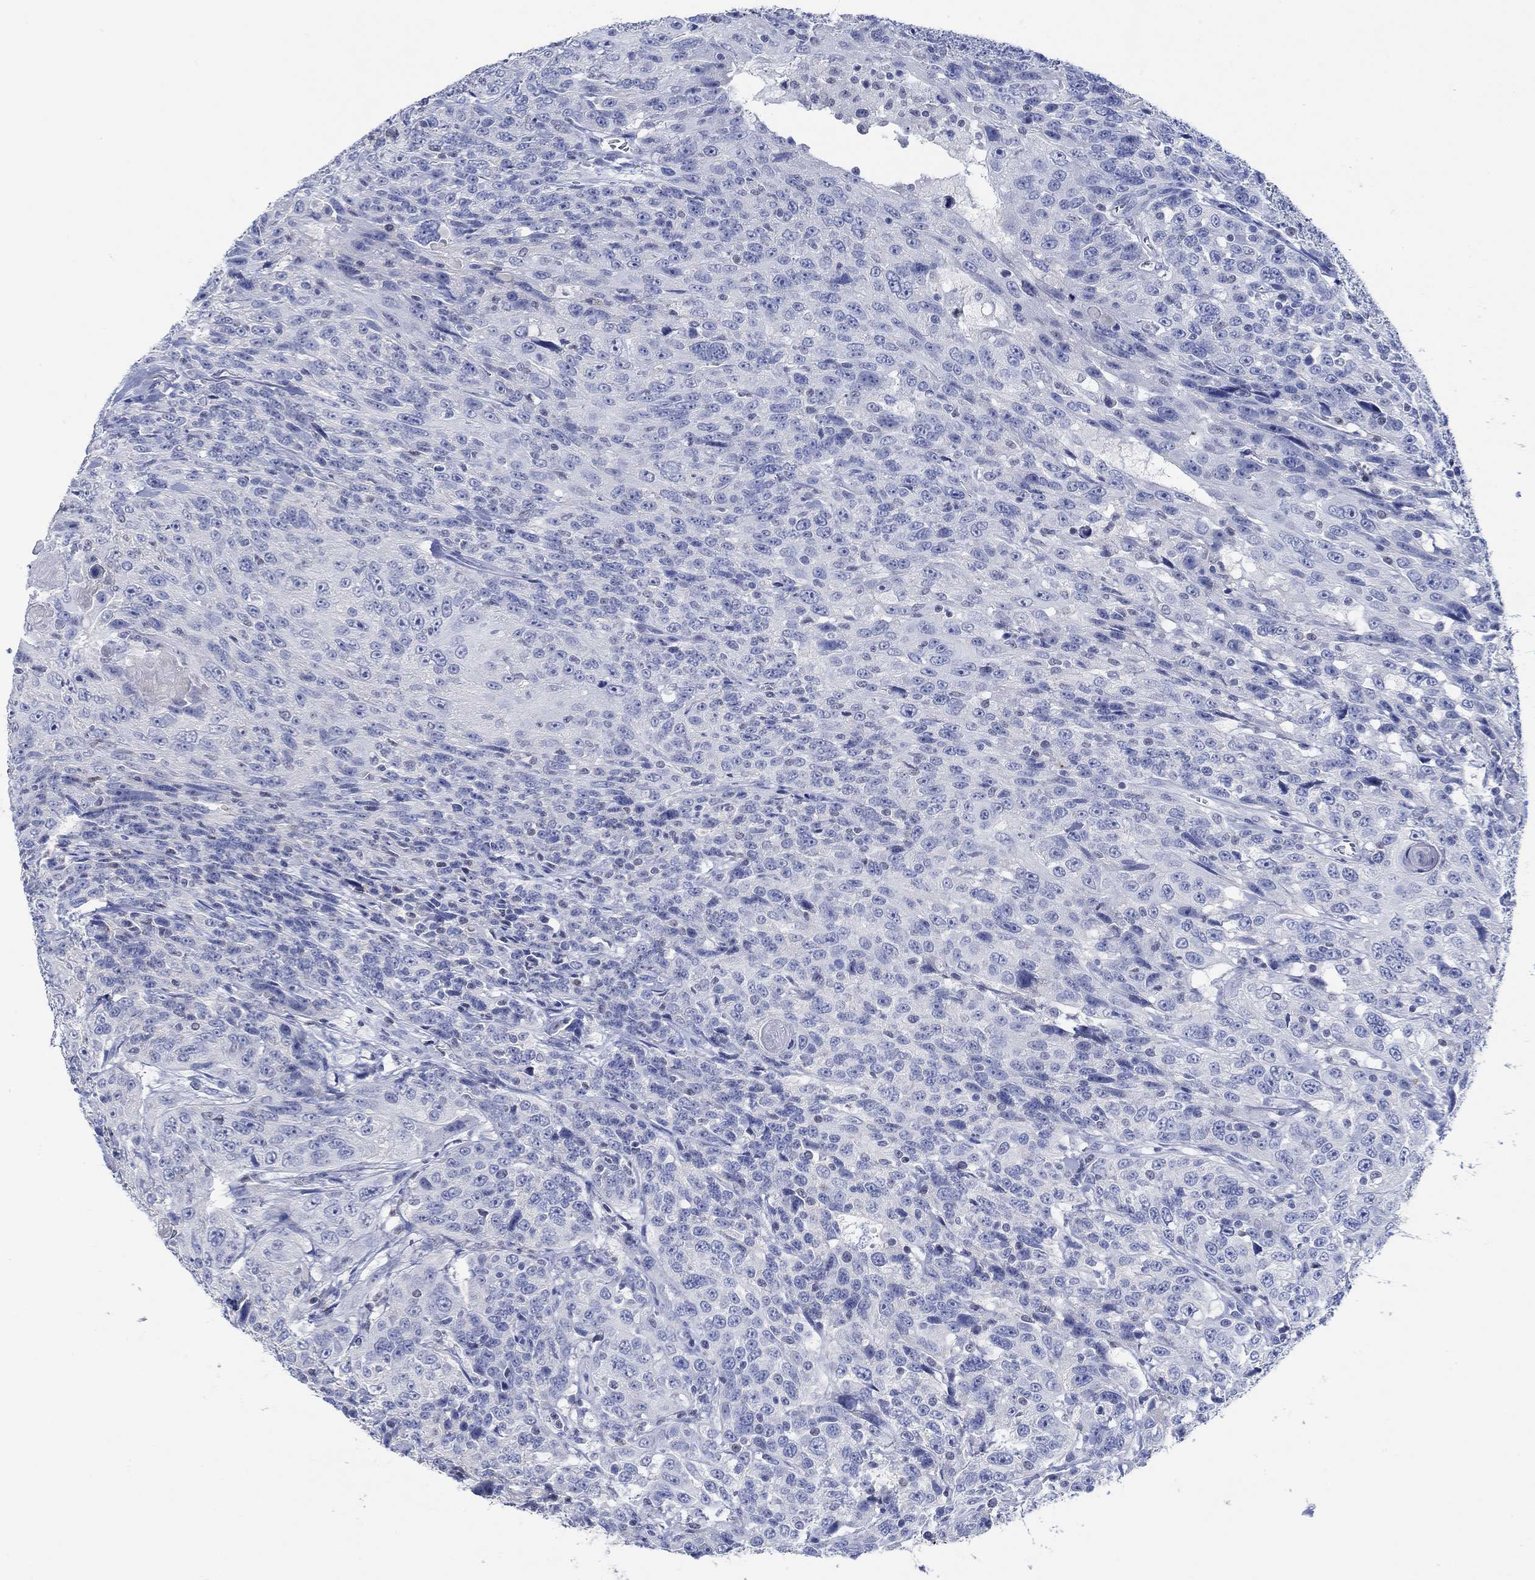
{"staining": {"intensity": "negative", "quantity": "none", "location": "none"}, "tissue": "urothelial cancer", "cell_type": "Tumor cells", "image_type": "cancer", "snomed": [{"axis": "morphology", "description": "Urothelial carcinoma, NOS"}, {"axis": "morphology", "description": "Urothelial carcinoma, High grade"}, {"axis": "topography", "description": "Urinary bladder"}], "caption": "IHC of human urothelial cancer shows no expression in tumor cells.", "gene": "PPP1R17", "patient": {"sex": "female", "age": 73}}